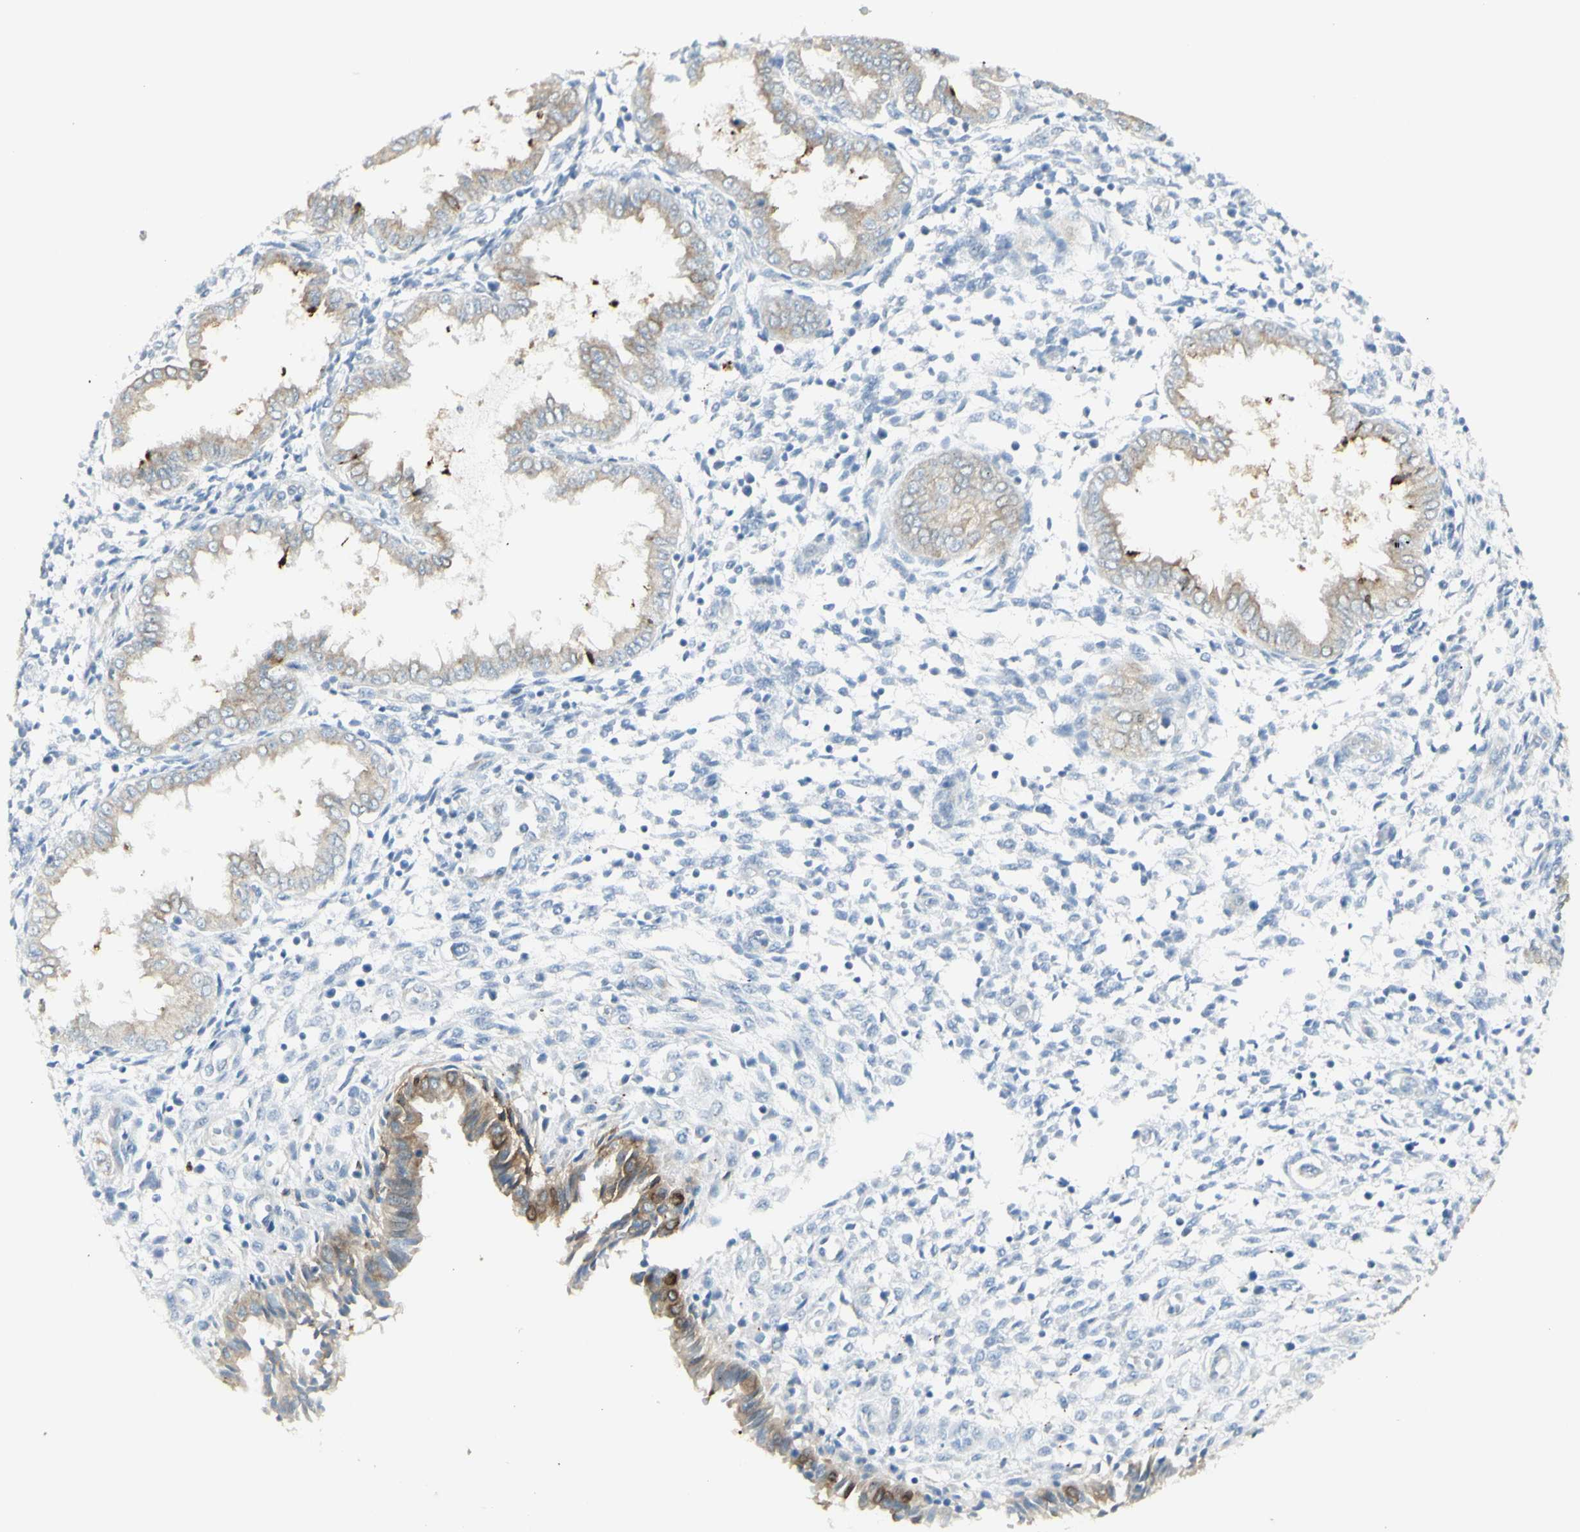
{"staining": {"intensity": "negative", "quantity": "none", "location": "none"}, "tissue": "endometrium", "cell_type": "Cells in endometrial stroma", "image_type": "normal", "snomed": [{"axis": "morphology", "description": "Normal tissue, NOS"}, {"axis": "topography", "description": "Endometrium"}], "caption": "A high-resolution histopathology image shows immunohistochemistry staining of unremarkable endometrium, which demonstrates no significant expression in cells in endometrial stroma.", "gene": "NDST4", "patient": {"sex": "female", "age": 33}}